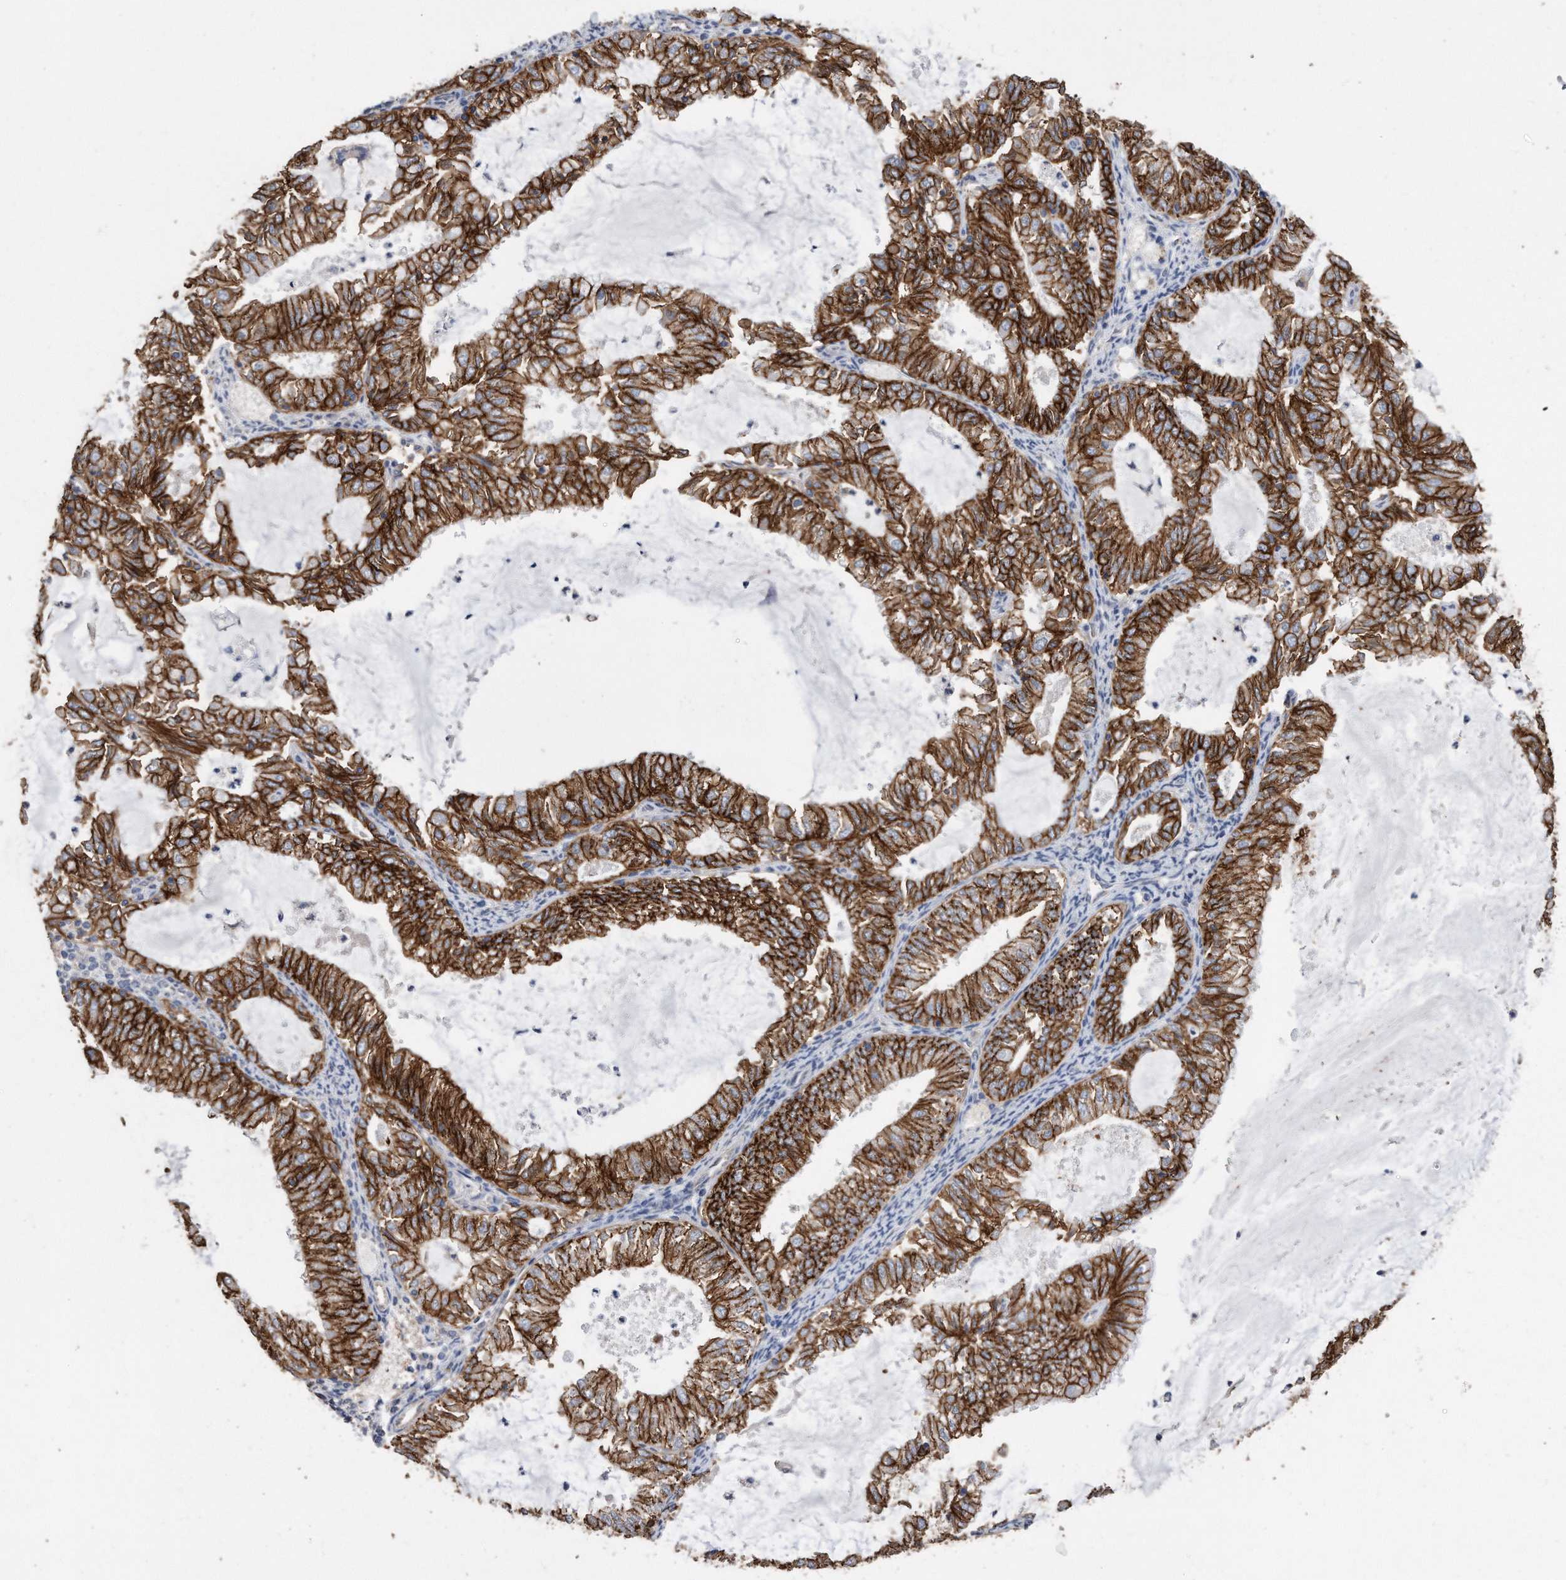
{"staining": {"intensity": "strong", "quantity": ">75%", "location": "cytoplasmic/membranous"}, "tissue": "endometrial cancer", "cell_type": "Tumor cells", "image_type": "cancer", "snomed": [{"axis": "morphology", "description": "Adenocarcinoma, NOS"}, {"axis": "topography", "description": "Endometrium"}], "caption": "The immunohistochemical stain labels strong cytoplasmic/membranous staining in tumor cells of adenocarcinoma (endometrial) tissue.", "gene": "CDCP1", "patient": {"sex": "female", "age": 57}}